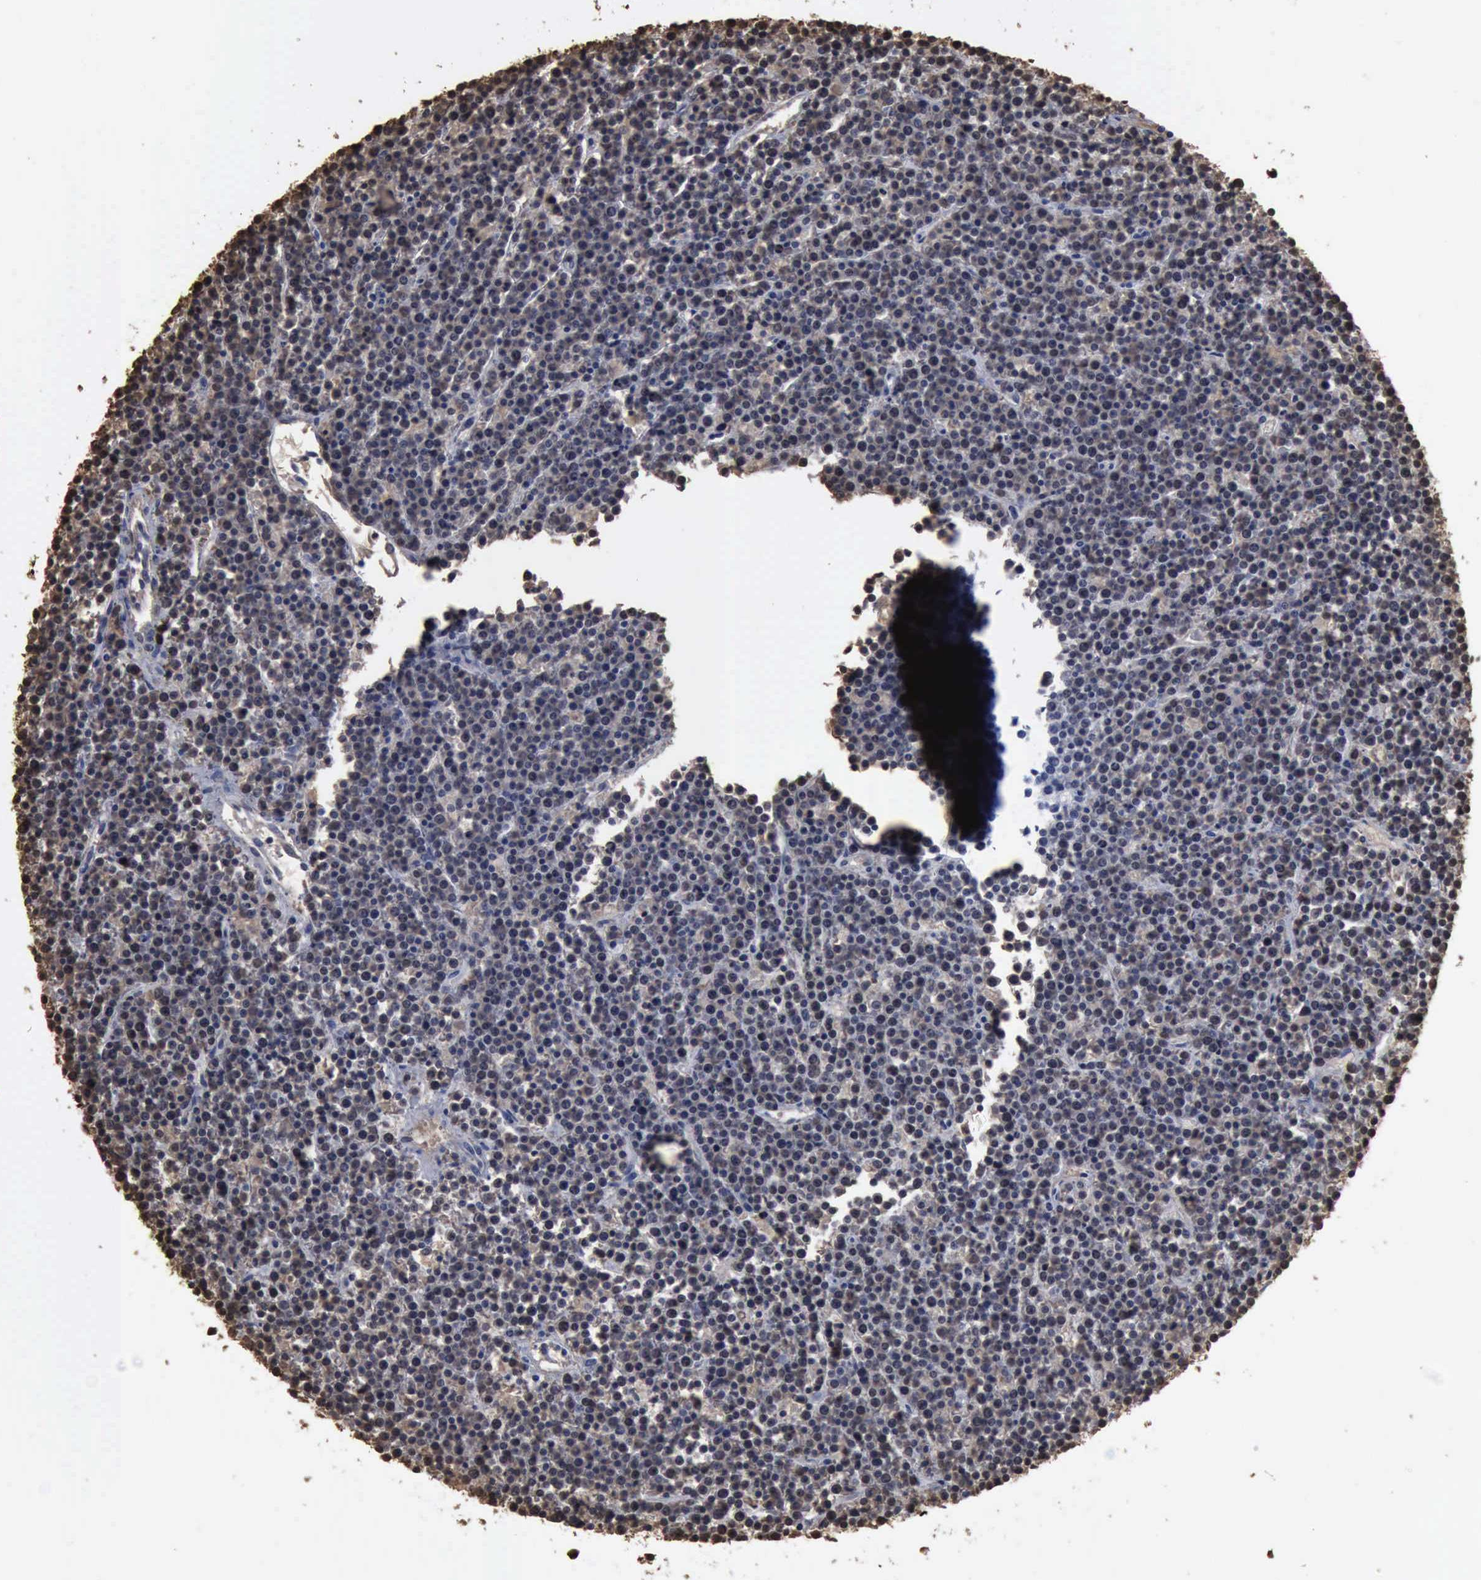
{"staining": {"intensity": "weak", "quantity": "25%-75%", "location": "nuclear"}, "tissue": "lymphoma", "cell_type": "Tumor cells", "image_type": "cancer", "snomed": [{"axis": "morphology", "description": "Malignant lymphoma, non-Hodgkin's type, High grade"}, {"axis": "topography", "description": "Ovary"}], "caption": "This photomicrograph demonstrates immunohistochemistry (IHC) staining of human lymphoma, with low weak nuclear staining in approximately 25%-75% of tumor cells.", "gene": "PCNA", "patient": {"sex": "female", "age": 56}}